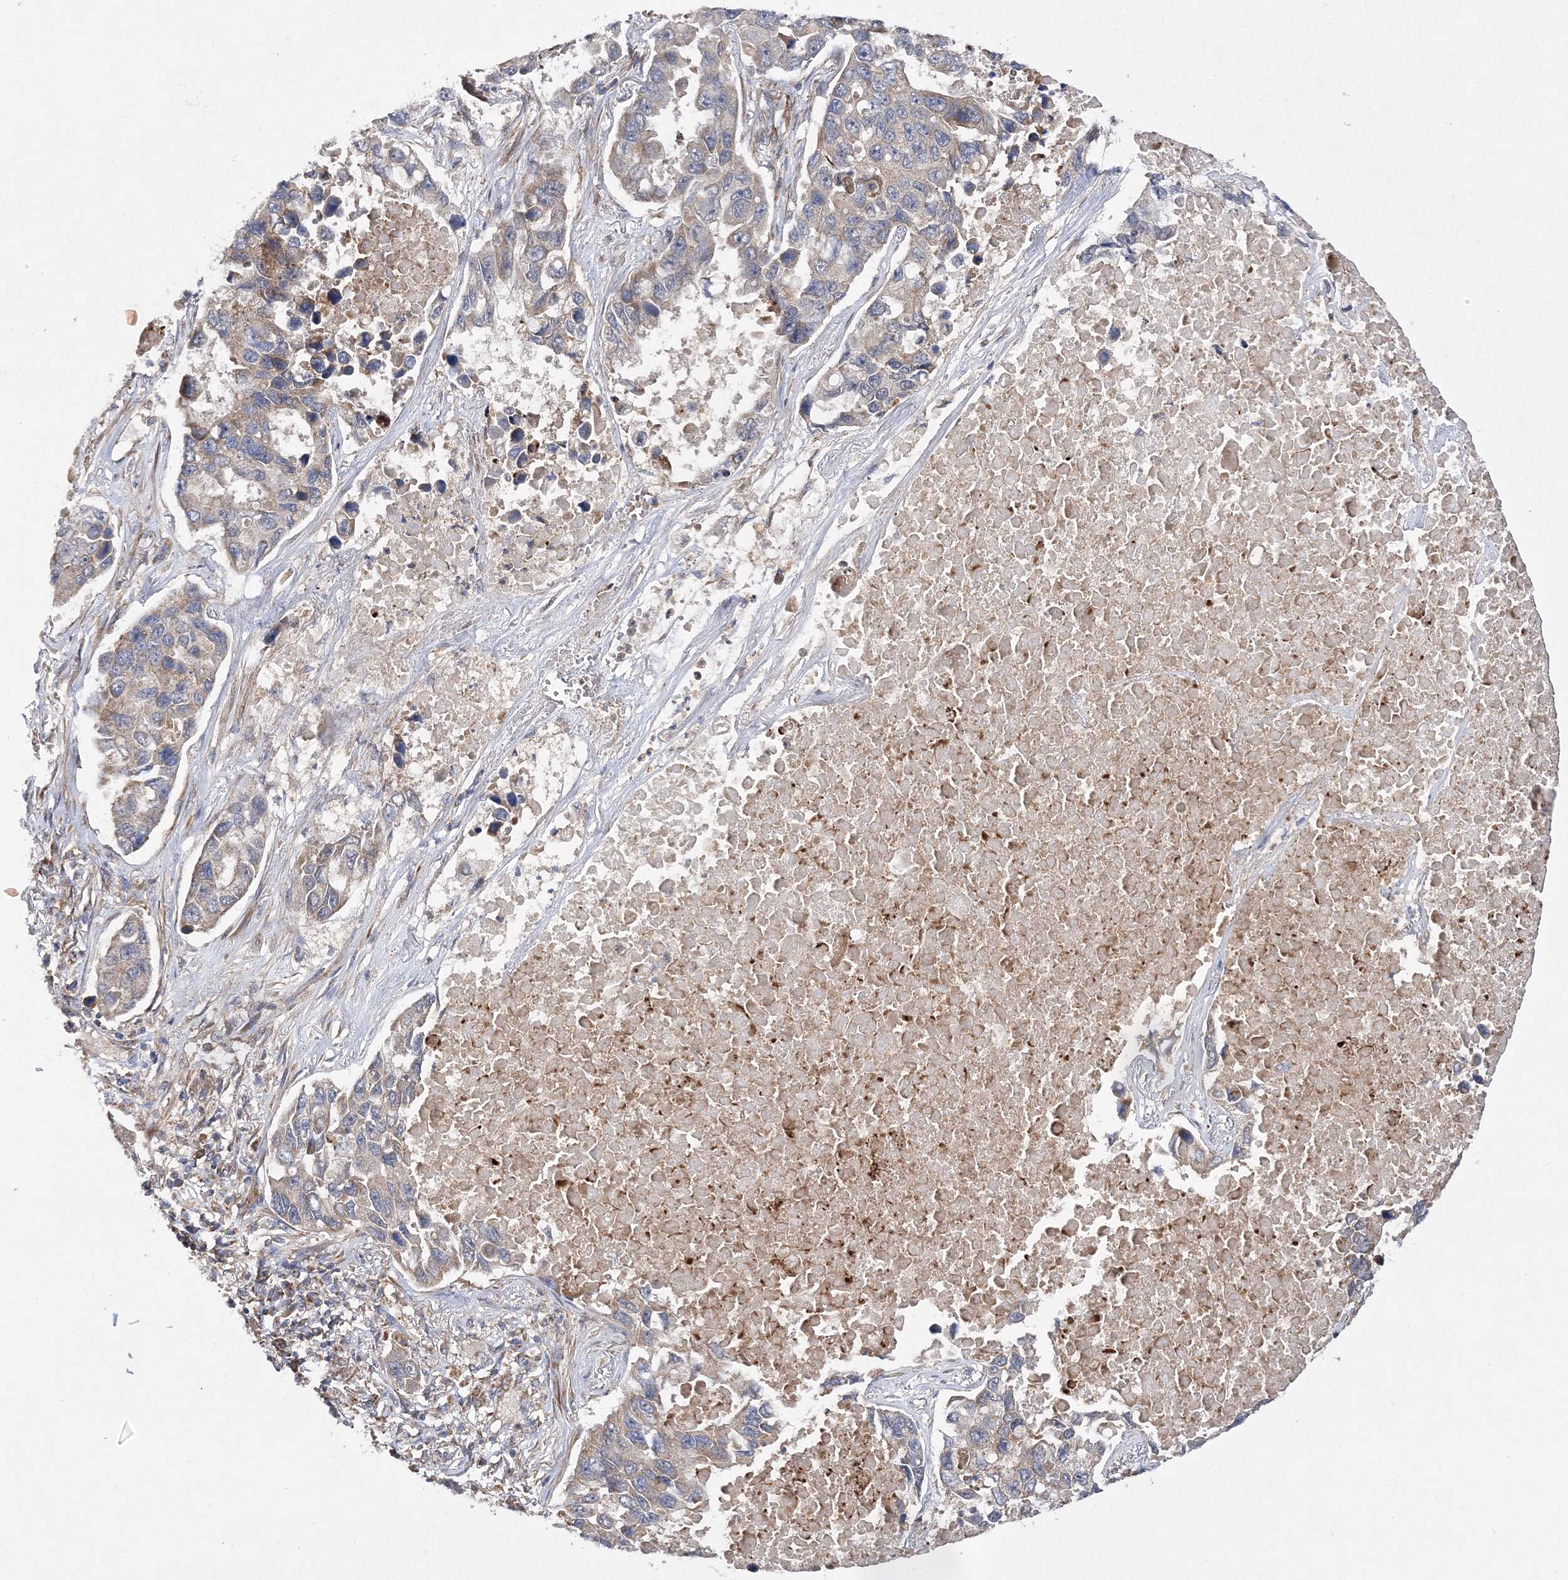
{"staining": {"intensity": "weak", "quantity": "25%-75%", "location": "cytoplasmic/membranous"}, "tissue": "lung cancer", "cell_type": "Tumor cells", "image_type": "cancer", "snomed": [{"axis": "morphology", "description": "Adenocarcinoma, NOS"}, {"axis": "topography", "description": "Lung"}], "caption": "There is low levels of weak cytoplasmic/membranous staining in tumor cells of lung cancer, as demonstrated by immunohistochemical staining (brown color).", "gene": "DNAJC13", "patient": {"sex": "male", "age": 64}}